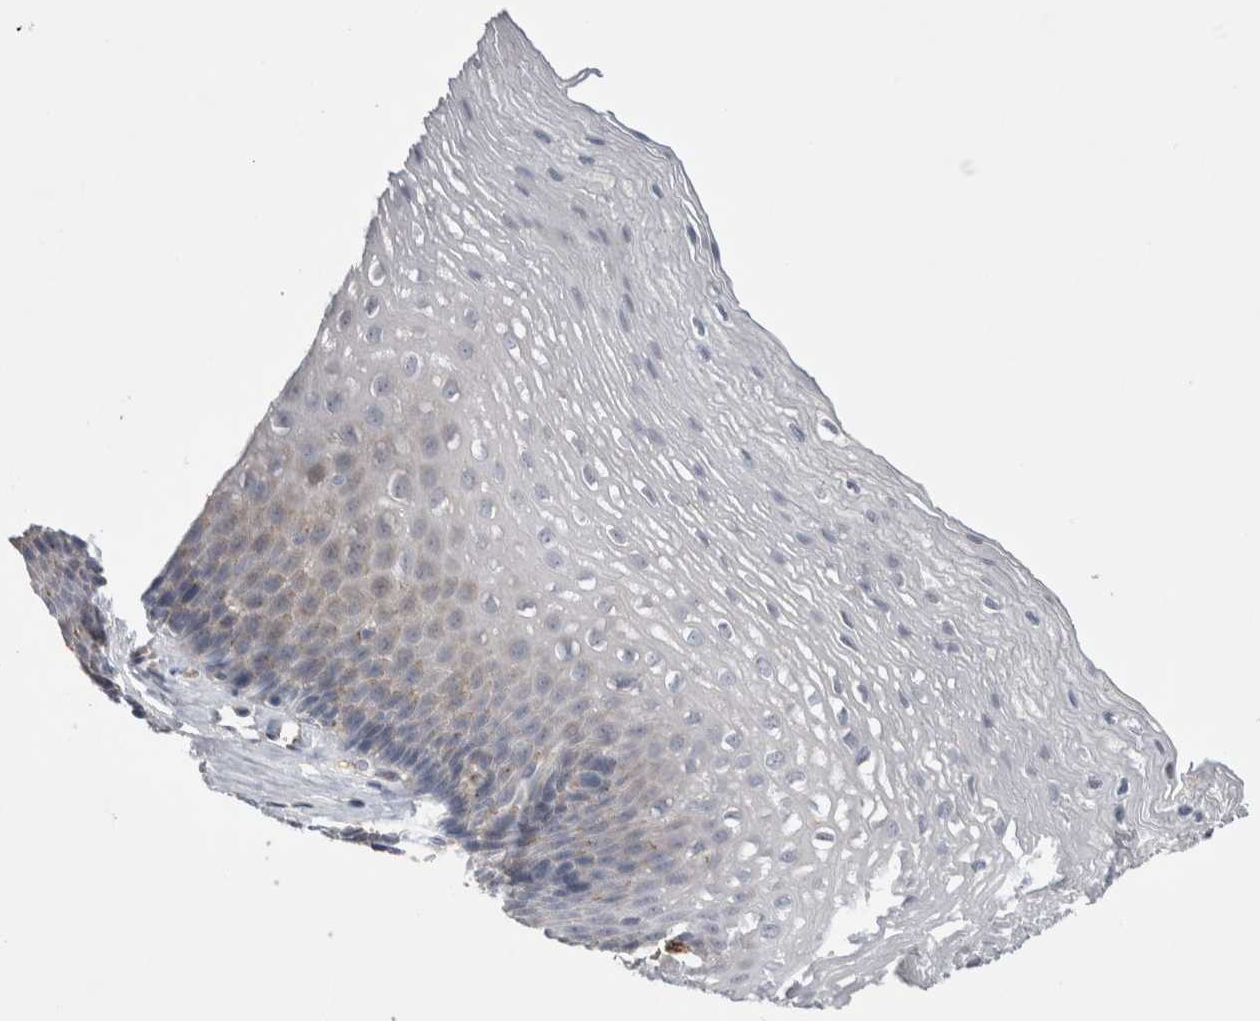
{"staining": {"intensity": "negative", "quantity": "none", "location": "none"}, "tissue": "esophagus", "cell_type": "Squamous epithelial cells", "image_type": "normal", "snomed": [{"axis": "morphology", "description": "Normal tissue, NOS"}, {"axis": "topography", "description": "Esophagus"}], "caption": "A high-resolution photomicrograph shows immunohistochemistry (IHC) staining of benign esophagus, which reveals no significant positivity in squamous epithelial cells.", "gene": "CEP131", "patient": {"sex": "female", "age": 66}}